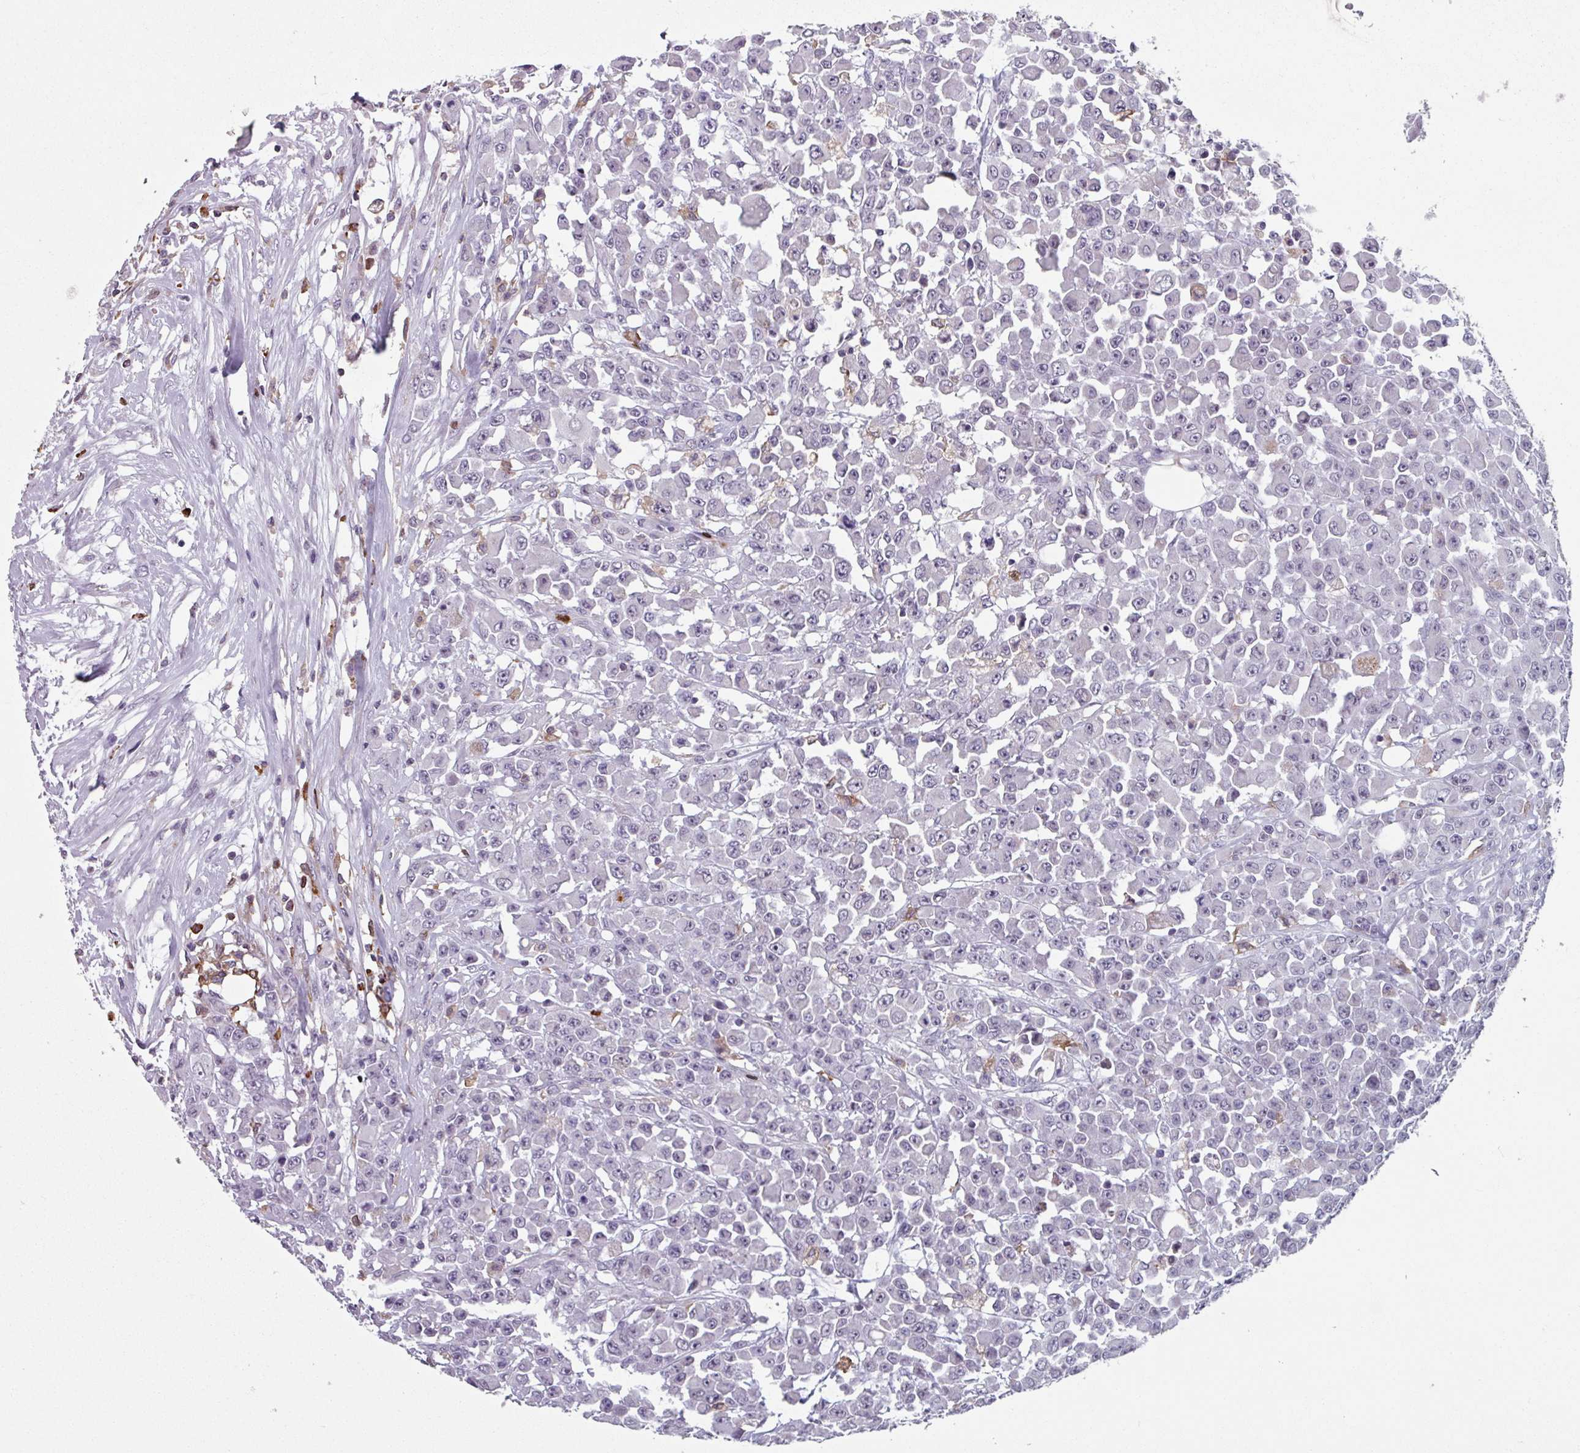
{"staining": {"intensity": "negative", "quantity": "none", "location": "none"}, "tissue": "colorectal cancer", "cell_type": "Tumor cells", "image_type": "cancer", "snomed": [{"axis": "morphology", "description": "Adenocarcinoma, NOS"}, {"axis": "topography", "description": "Colon"}], "caption": "Human colorectal cancer stained for a protein using immunohistochemistry reveals no expression in tumor cells.", "gene": "EXOSC5", "patient": {"sex": "male", "age": 51}}